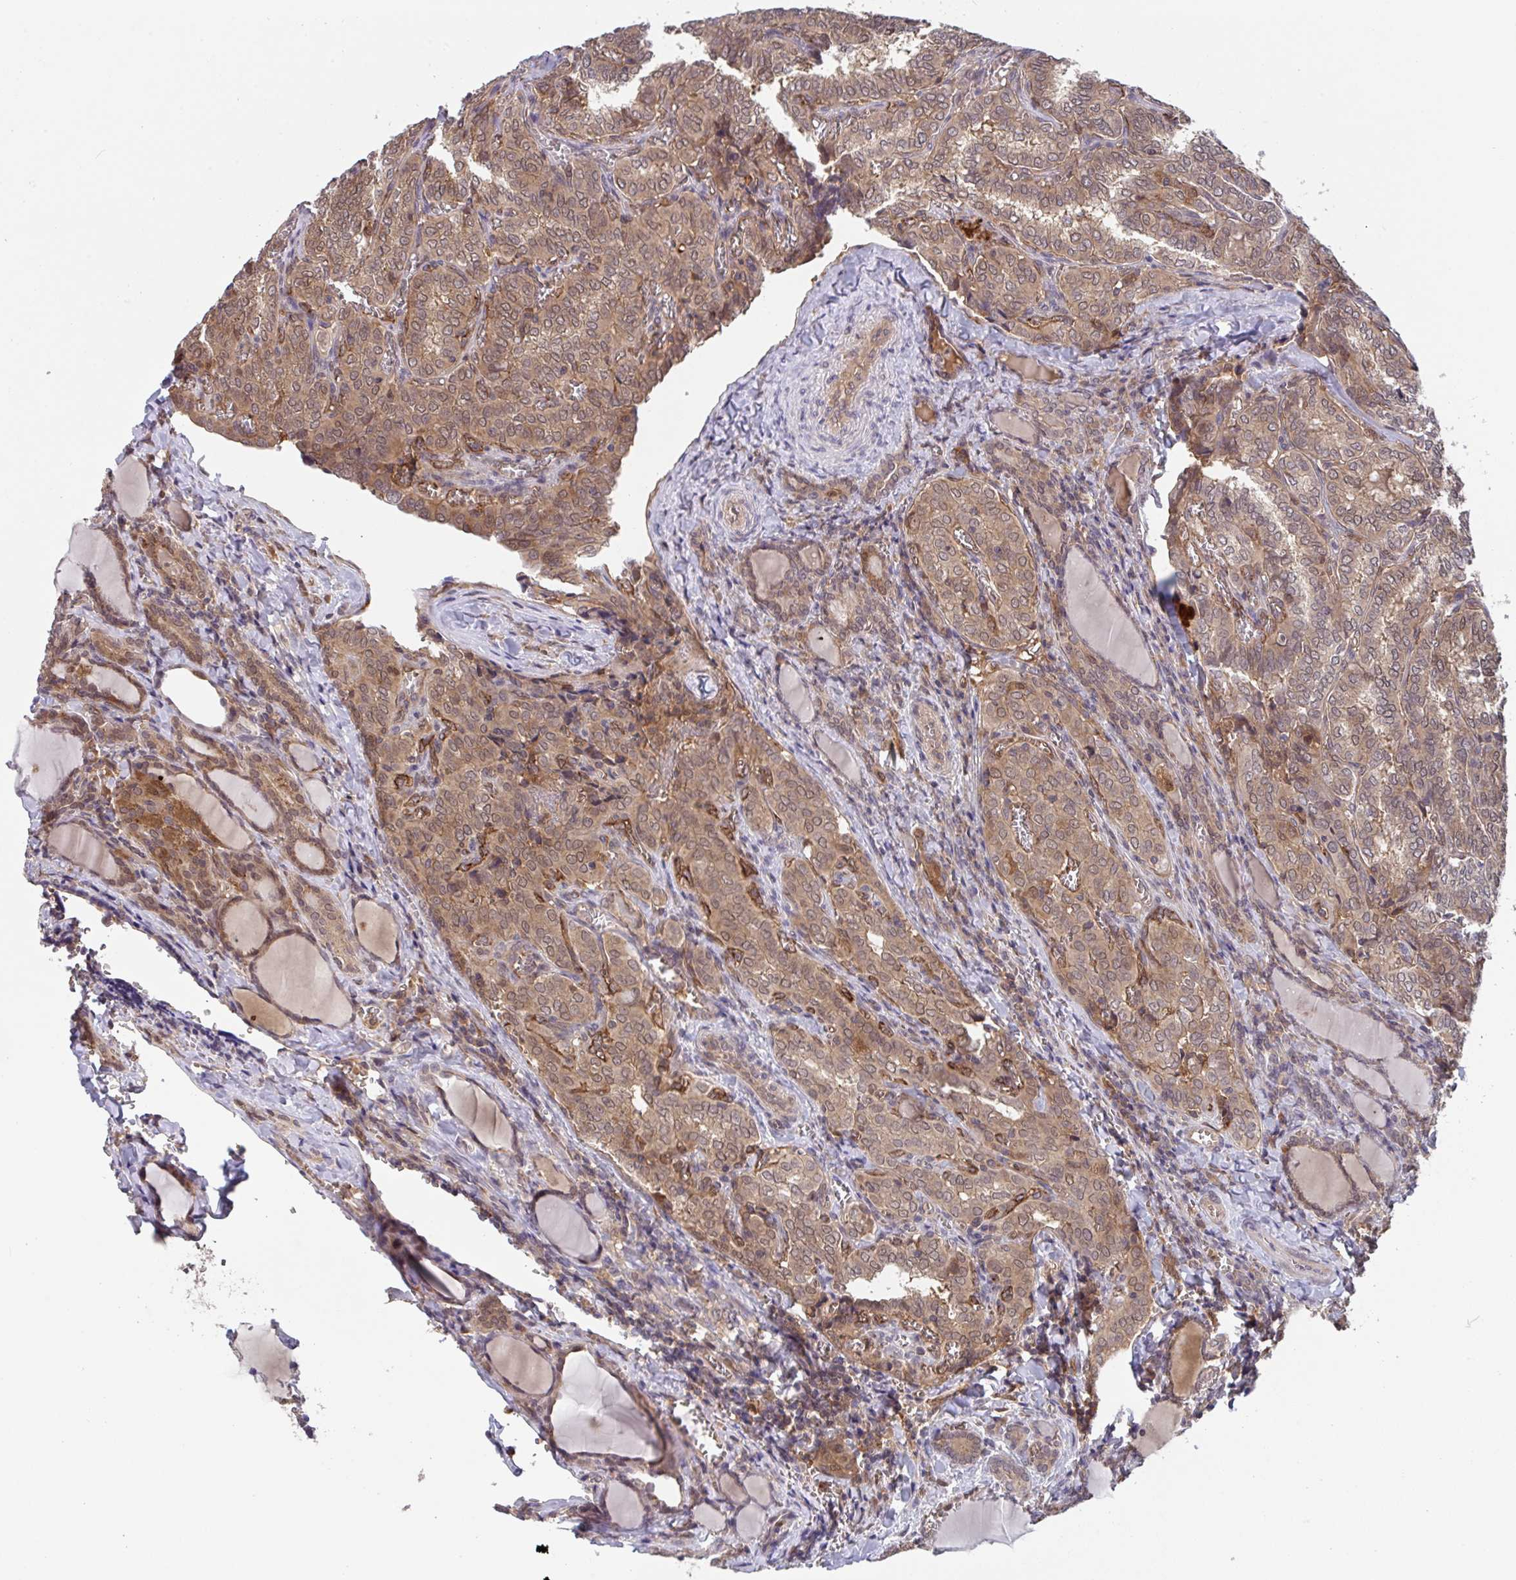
{"staining": {"intensity": "moderate", "quantity": ">75%", "location": "cytoplasmic/membranous,nuclear"}, "tissue": "thyroid cancer", "cell_type": "Tumor cells", "image_type": "cancer", "snomed": [{"axis": "morphology", "description": "Papillary adenocarcinoma, NOS"}, {"axis": "topography", "description": "Thyroid gland"}], "caption": "Moderate cytoplasmic/membranous and nuclear expression for a protein is present in about >75% of tumor cells of papillary adenocarcinoma (thyroid) using immunohistochemistry (IHC).", "gene": "TIGAR", "patient": {"sex": "female", "age": 30}}